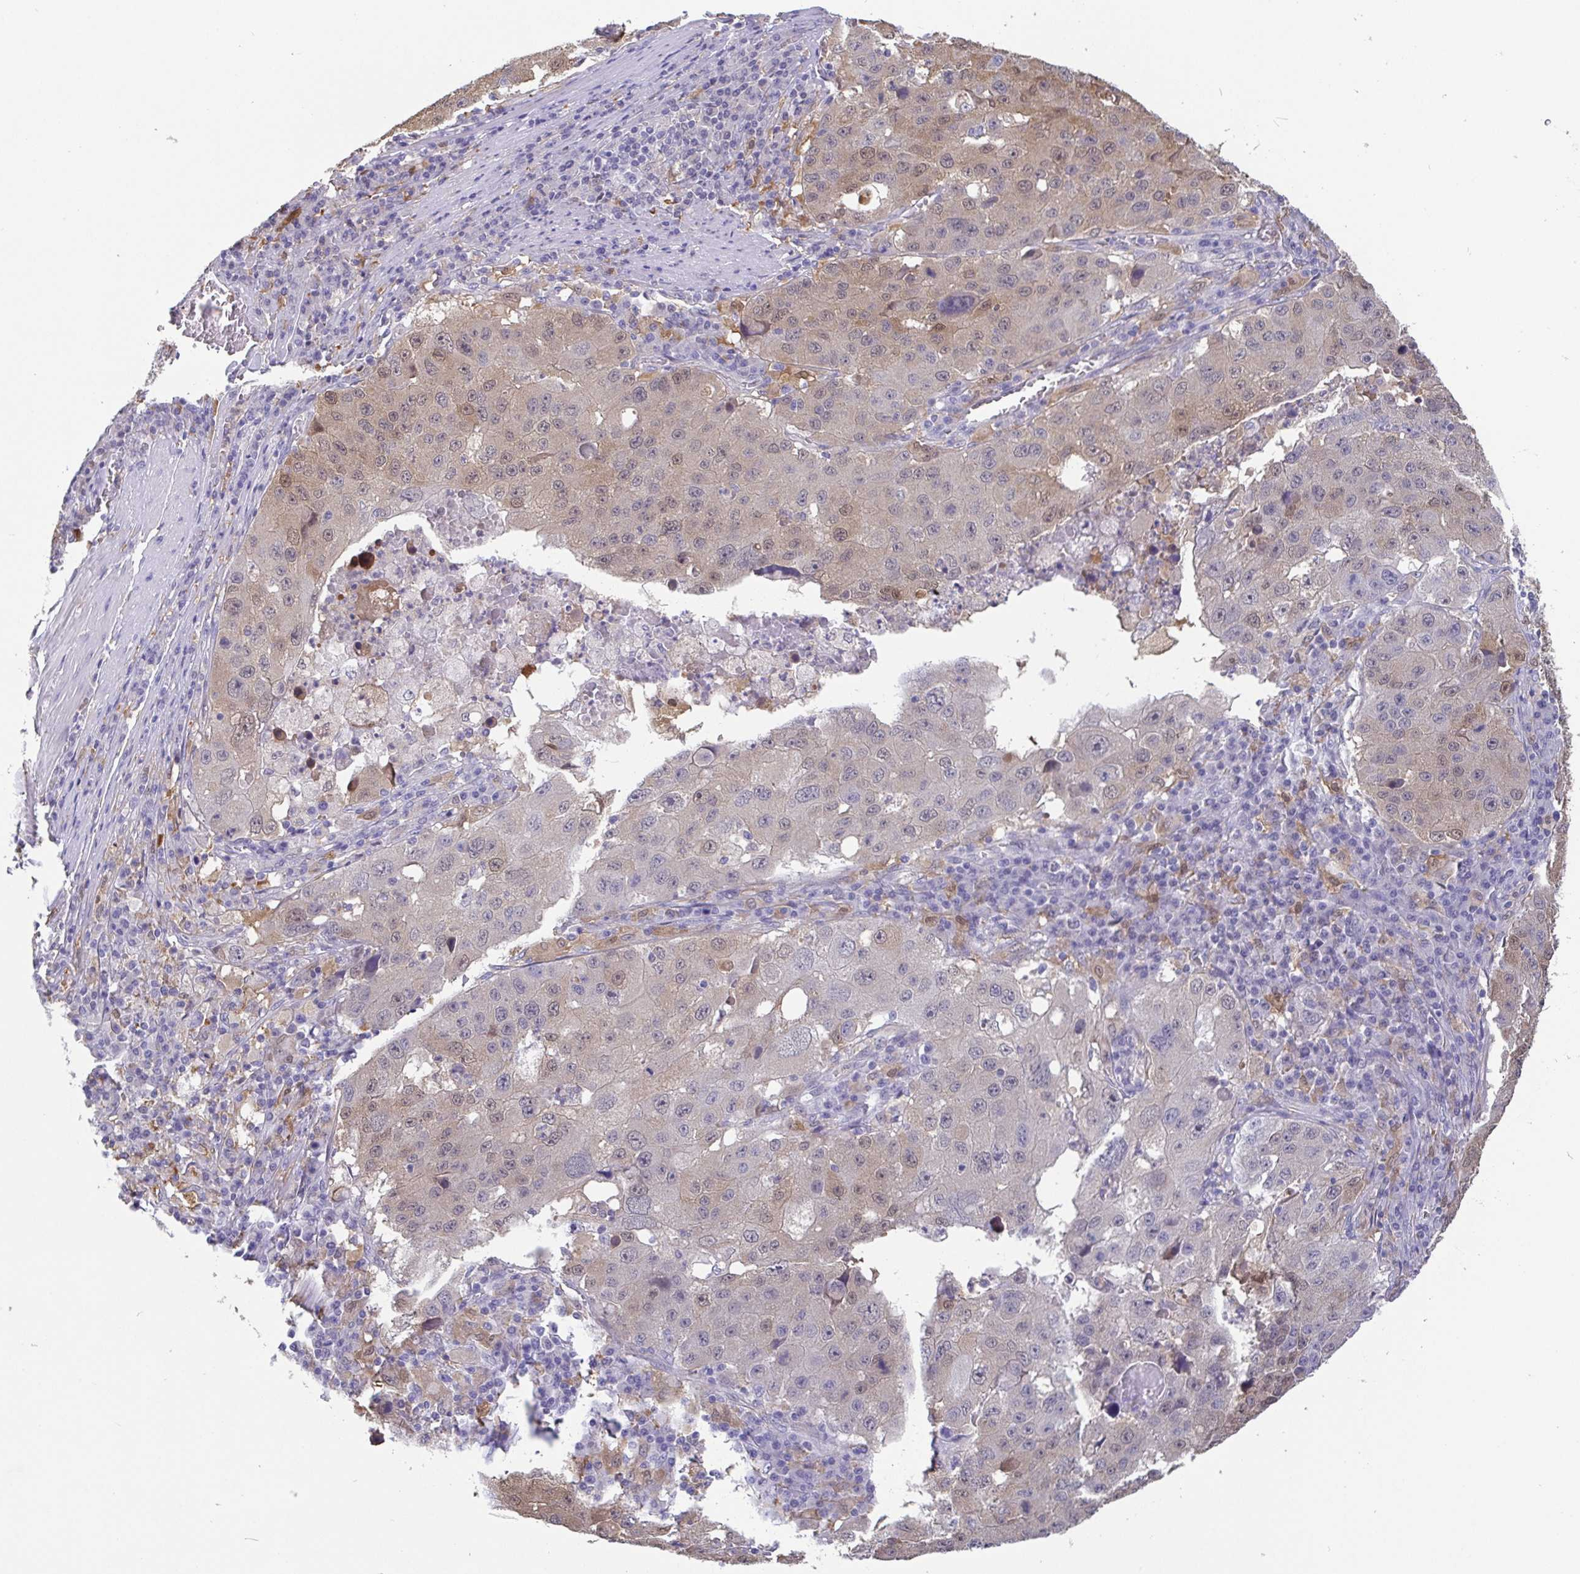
{"staining": {"intensity": "weak", "quantity": "<25%", "location": "cytoplasmic/membranous,nuclear"}, "tissue": "stomach cancer", "cell_type": "Tumor cells", "image_type": "cancer", "snomed": [{"axis": "morphology", "description": "Adenocarcinoma, NOS"}, {"axis": "topography", "description": "Stomach"}], "caption": "Stomach cancer was stained to show a protein in brown. There is no significant staining in tumor cells.", "gene": "IDH1", "patient": {"sex": "male", "age": 71}}